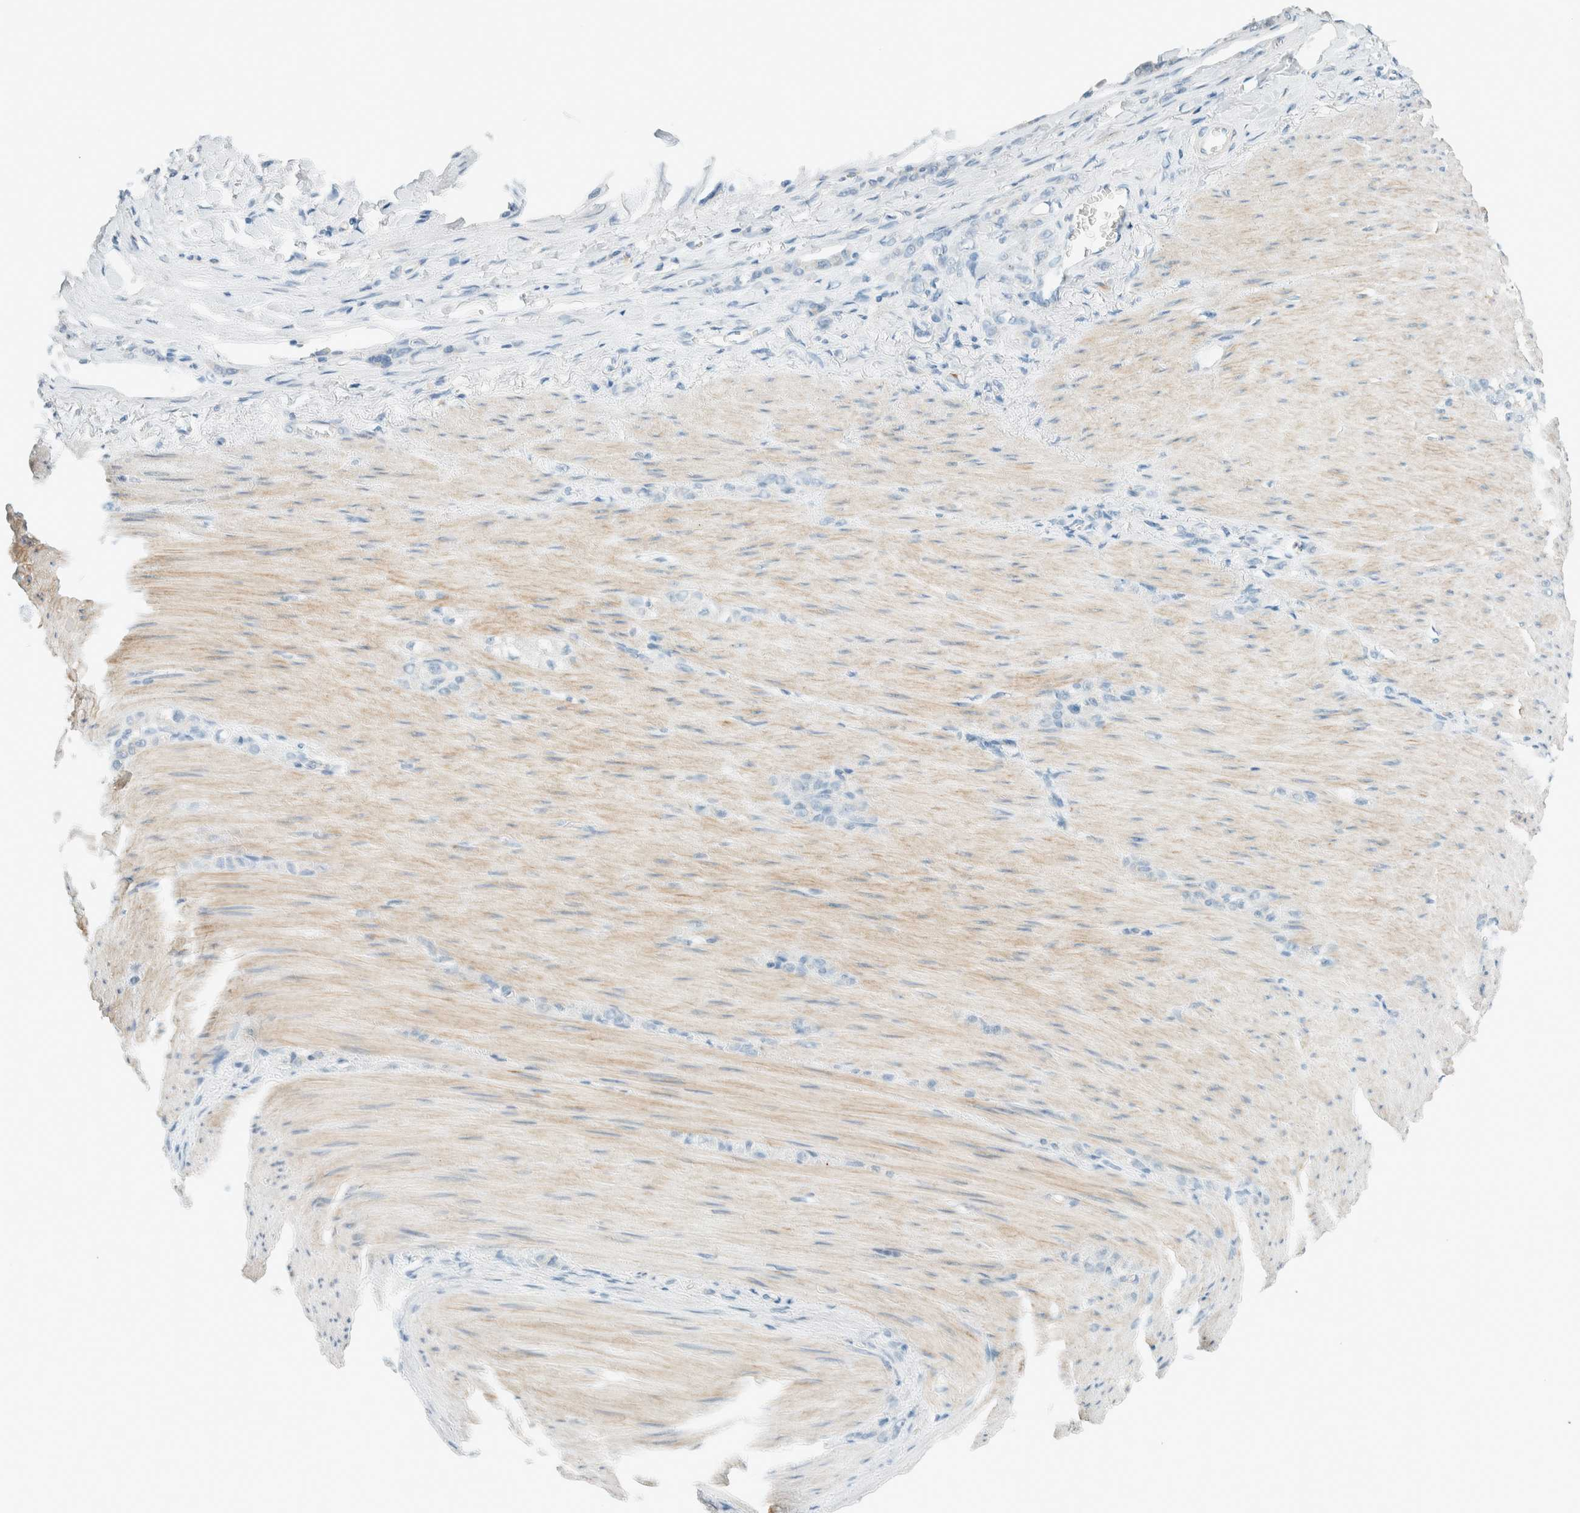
{"staining": {"intensity": "negative", "quantity": "none", "location": "none"}, "tissue": "stomach cancer", "cell_type": "Tumor cells", "image_type": "cancer", "snomed": [{"axis": "morphology", "description": "Normal tissue, NOS"}, {"axis": "morphology", "description": "Adenocarcinoma, NOS"}, {"axis": "topography", "description": "Stomach"}], "caption": "Human stomach adenocarcinoma stained for a protein using immunohistochemistry reveals no expression in tumor cells.", "gene": "SLFN12", "patient": {"sex": "male", "age": 82}}